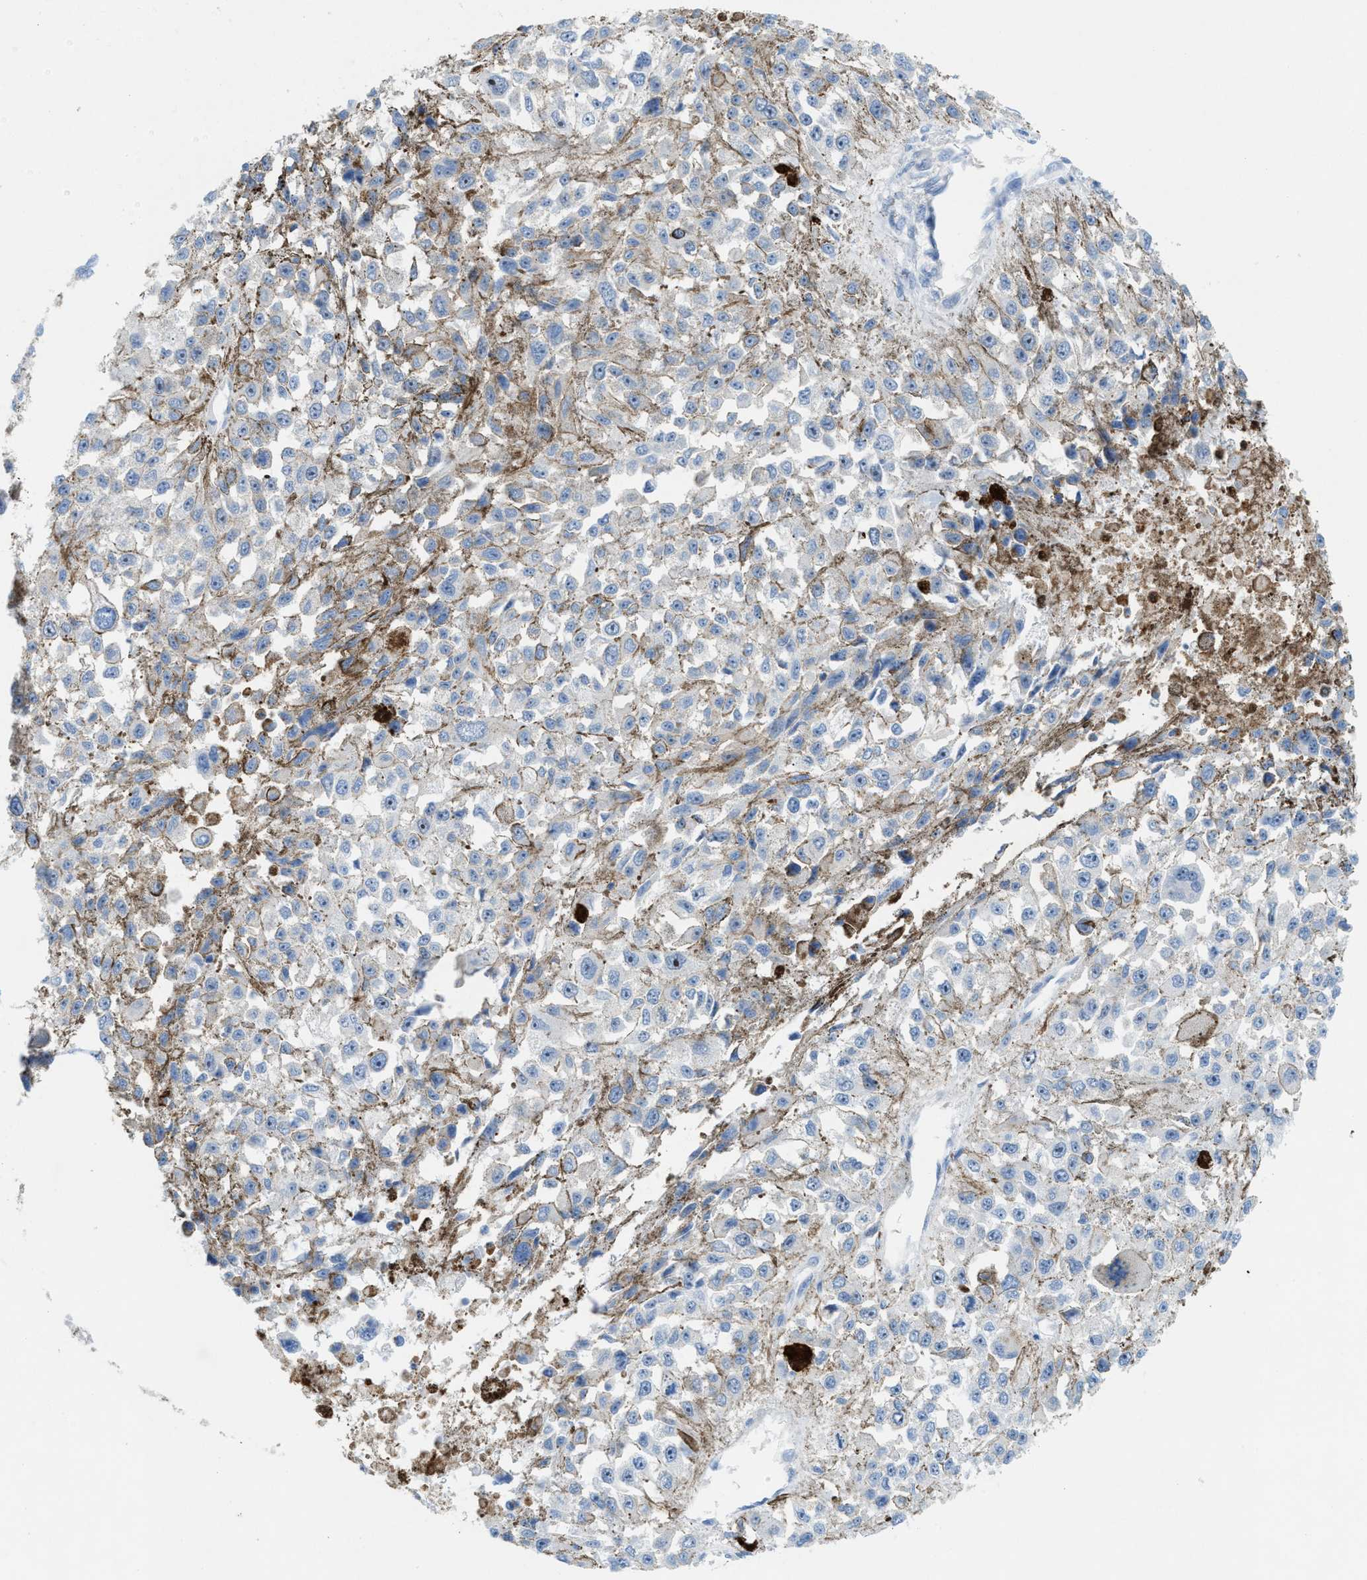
{"staining": {"intensity": "weak", "quantity": "<25%", "location": "cytoplasmic/membranous"}, "tissue": "melanoma", "cell_type": "Tumor cells", "image_type": "cancer", "snomed": [{"axis": "morphology", "description": "Malignant melanoma, Metastatic site"}, {"axis": "topography", "description": "Lymph node"}], "caption": "A micrograph of malignant melanoma (metastatic site) stained for a protein demonstrates no brown staining in tumor cells.", "gene": "CMTM1", "patient": {"sex": "male", "age": 59}}